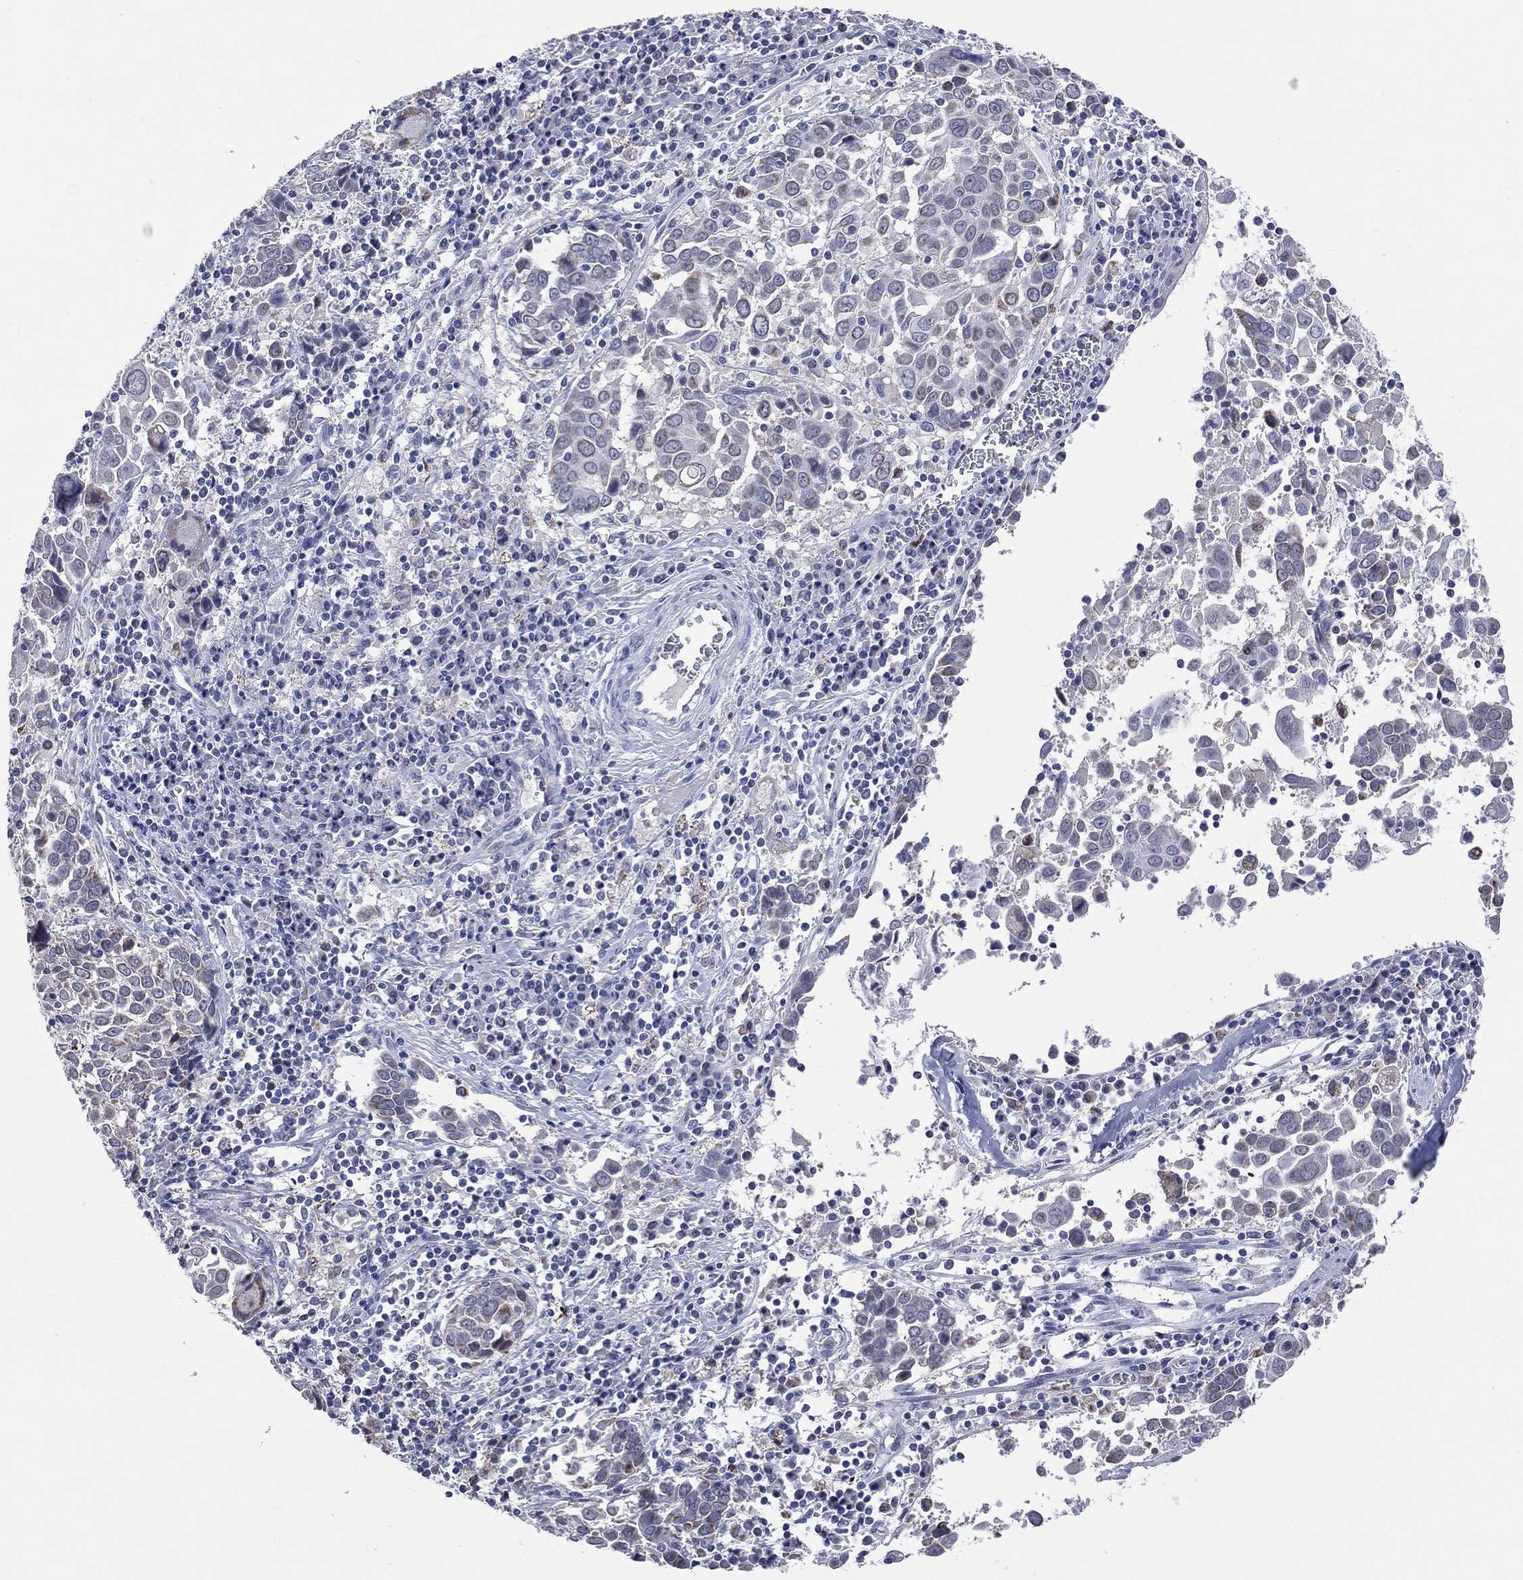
{"staining": {"intensity": "negative", "quantity": "none", "location": "none"}, "tissue": "lung cancer", "cell_type": "Tumor cells", "image_type": "cancer", "snomed": [{"axis": "morphology", "description": "Squamous cell carcinoma, NOS"}, {"axis": "topography", "description": "Lung"}], "caption": "There is no significant positivity in tumor cells of lung squamous cell carcinoma.", "gene": "AKAP3", "patient": {"sex": "male", "age": 57}}